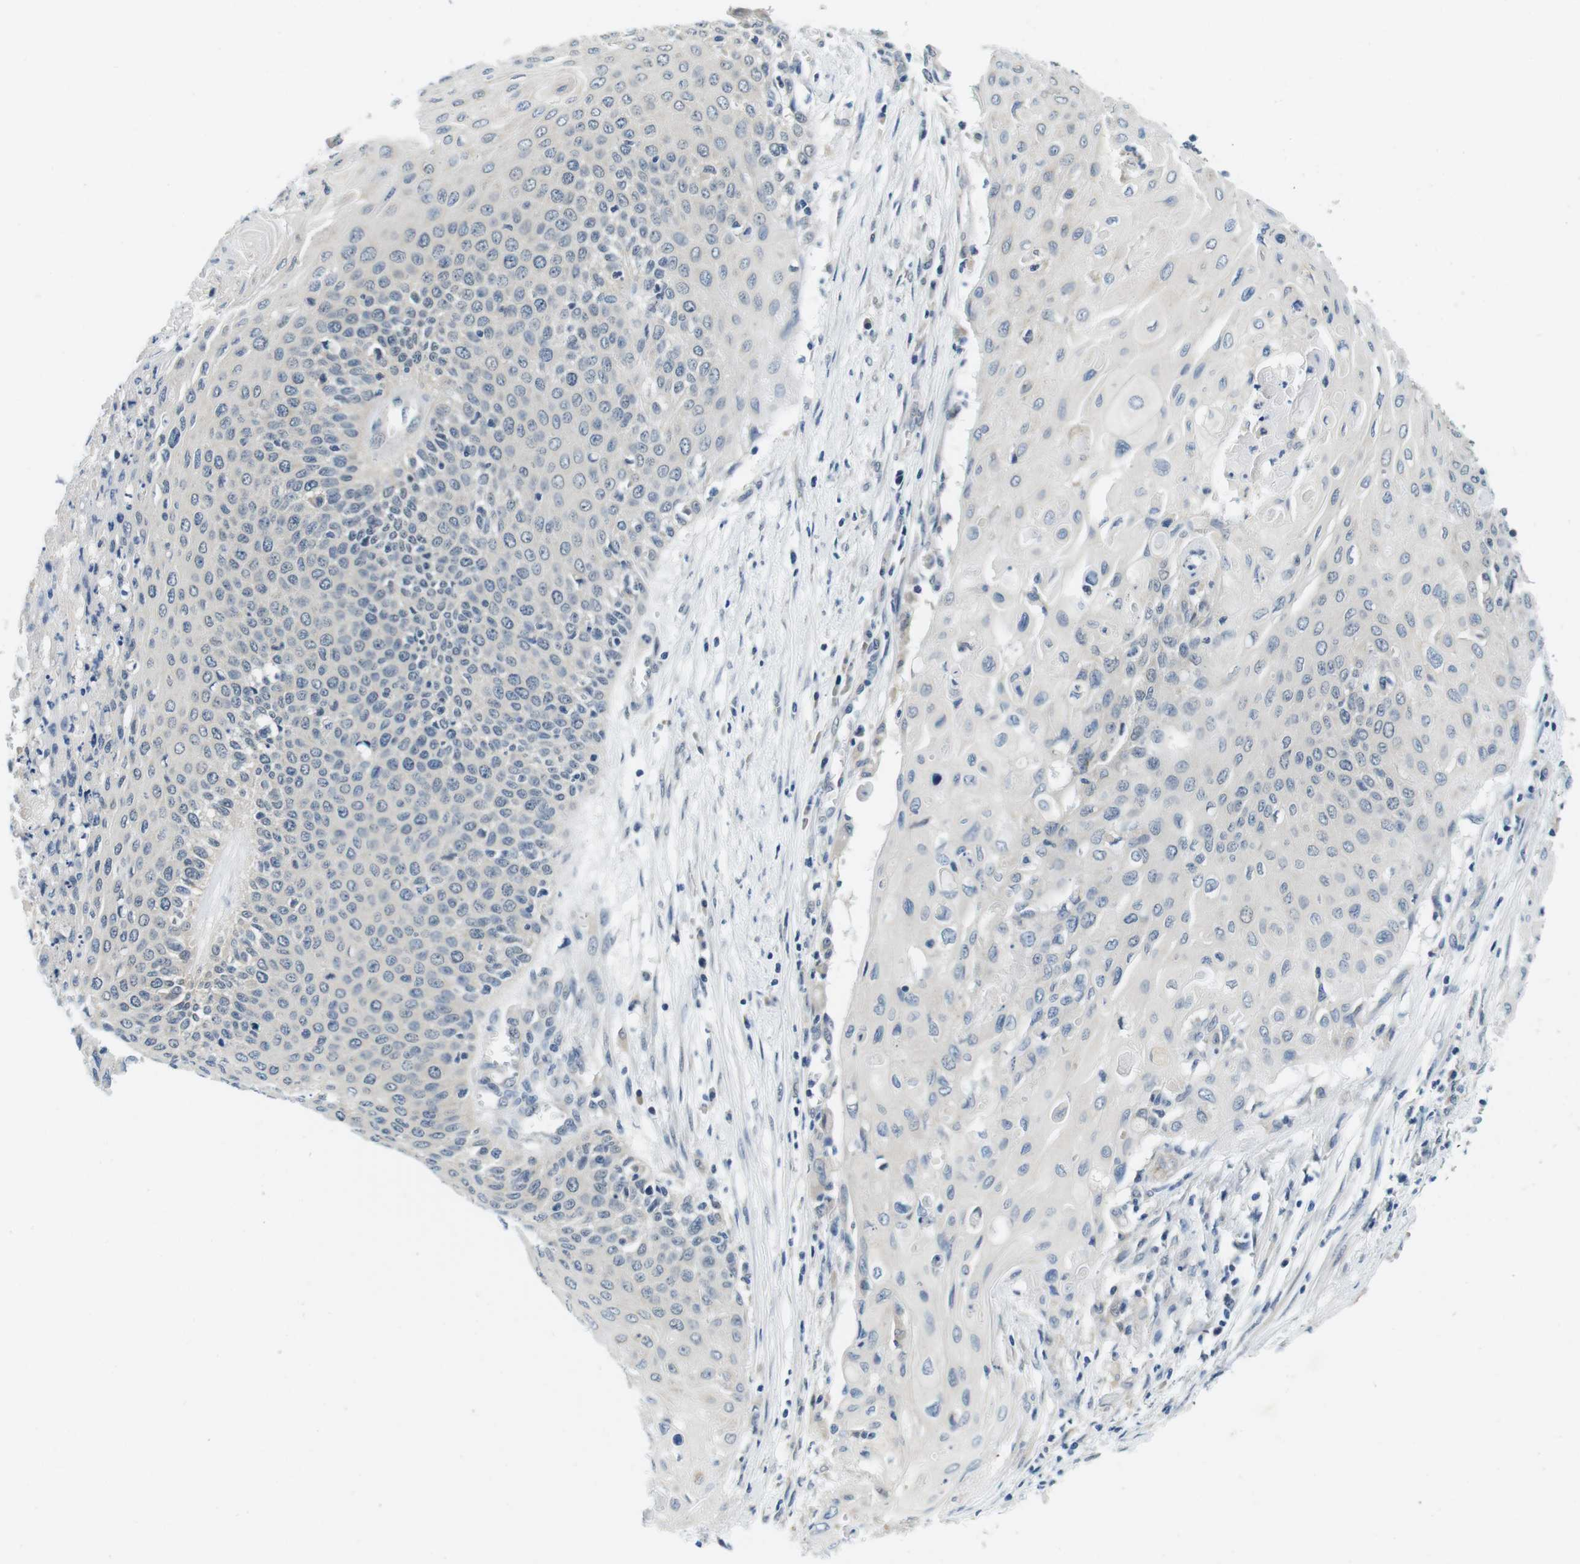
{"staining": {"intensity": "negative", "quantity": "none", "location": "none"}, "tissue": "cervical cancer", "cell_type": "Tumor cells", "image_type": "cancer", "snomed": [{"axis": "morphology", "description": "Squamous cell carcinoma, NOS"}, {"axis": "topography", "description": "Cervix"}], "caption": "Squamous cell carcinoma (cervical) was stained to show a protein in brown. There is no significant staining in tumor cells.", "gene": "DTNA", "patient": {"sex": "female", "age": 39}}